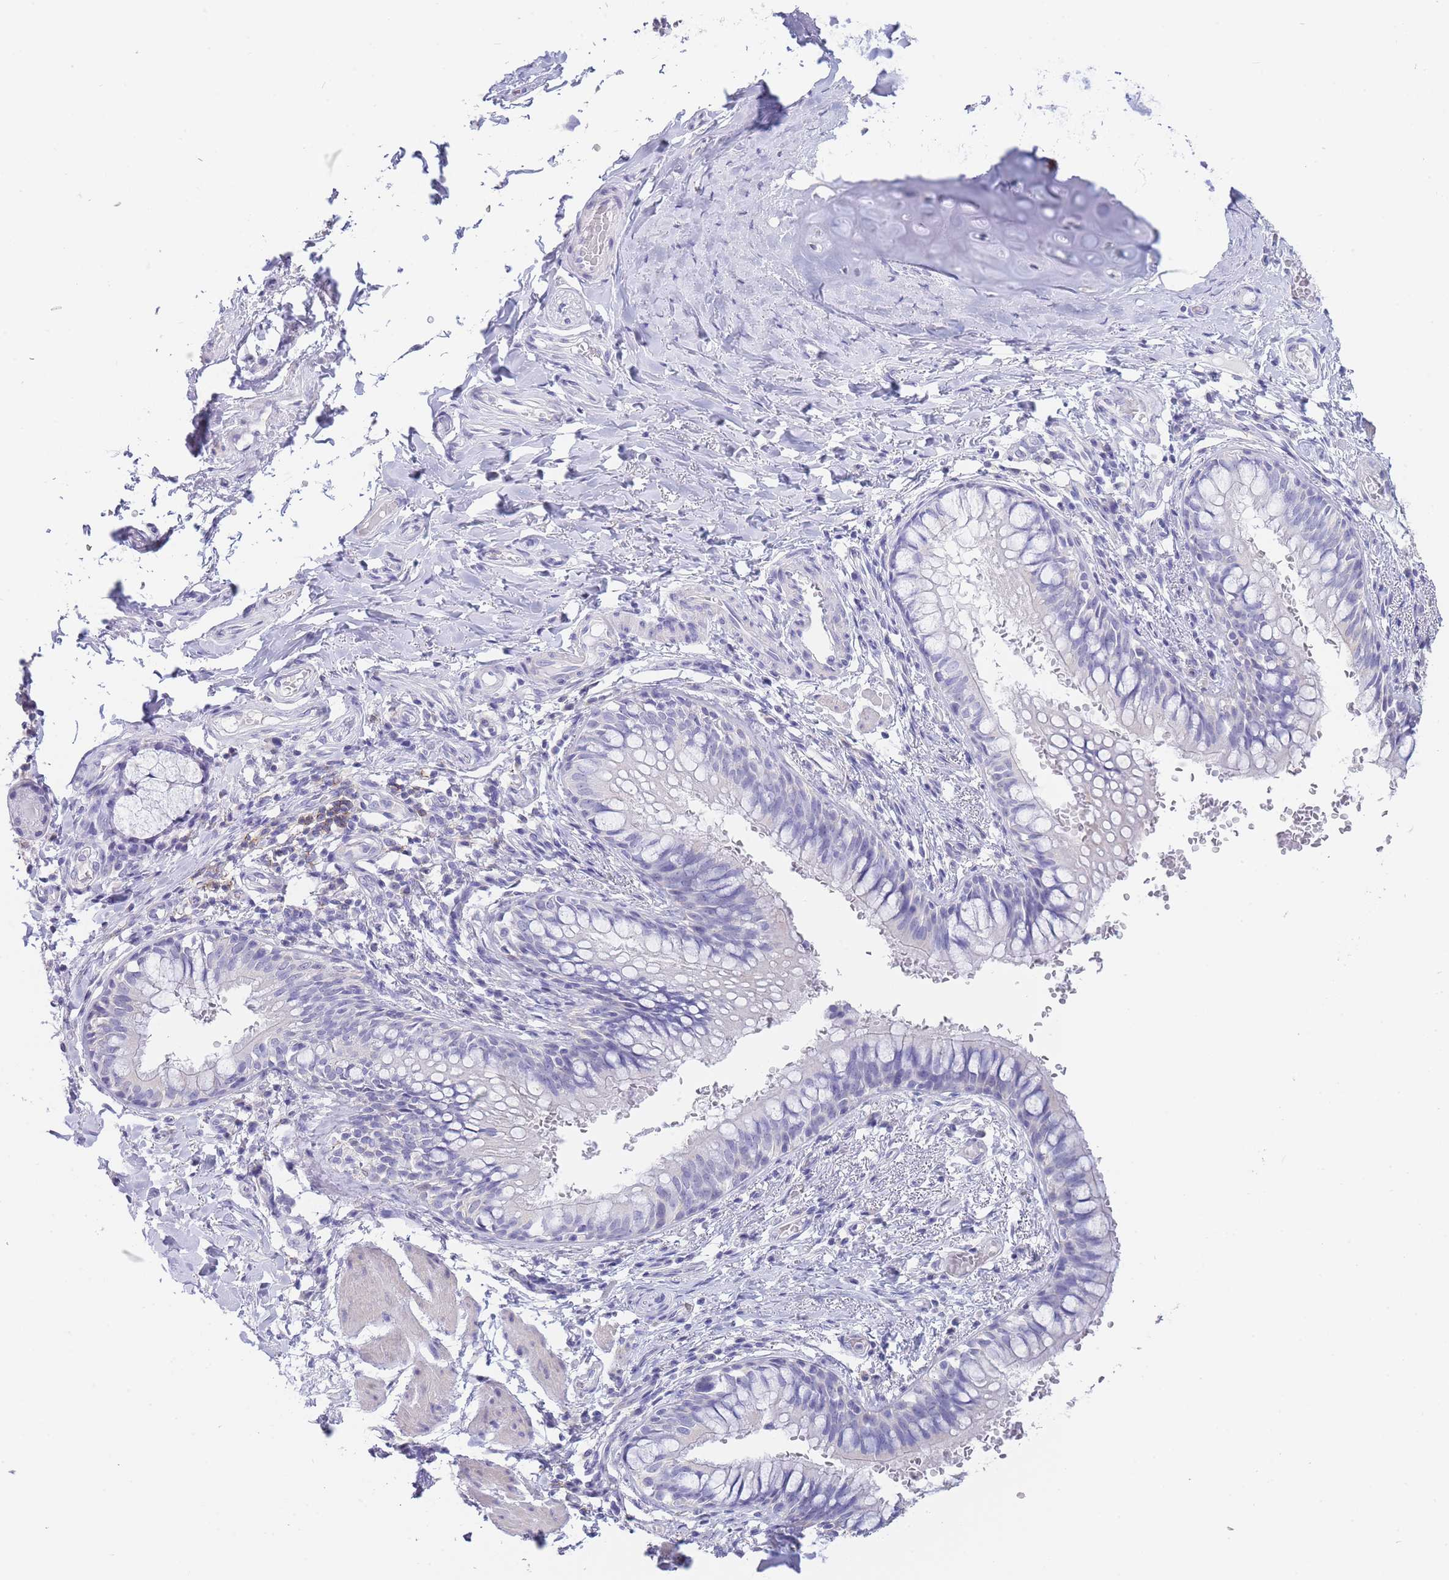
{"staining": {"intensity": "negative", "quantity": "none", "location": "none"}, "tissue": "bronchus", "cell_type": "Respiratory epithelial cells", "image_type": "normal", "snomed": [{"axis": "morphology", "description": "Normal tissue, NOS"}, {"axis": "topography", "description": "Cartilage tissue"}, {"axis": "topography", "description": "Bronchus"}], "caption": "Immunohistochemistry histopathology image of normal bronchus stained for a protein (brown), which displays no staining in respiratory epithelial cells.", "gene": "CD37", "patient": {"sex": "female", "age": 36}}